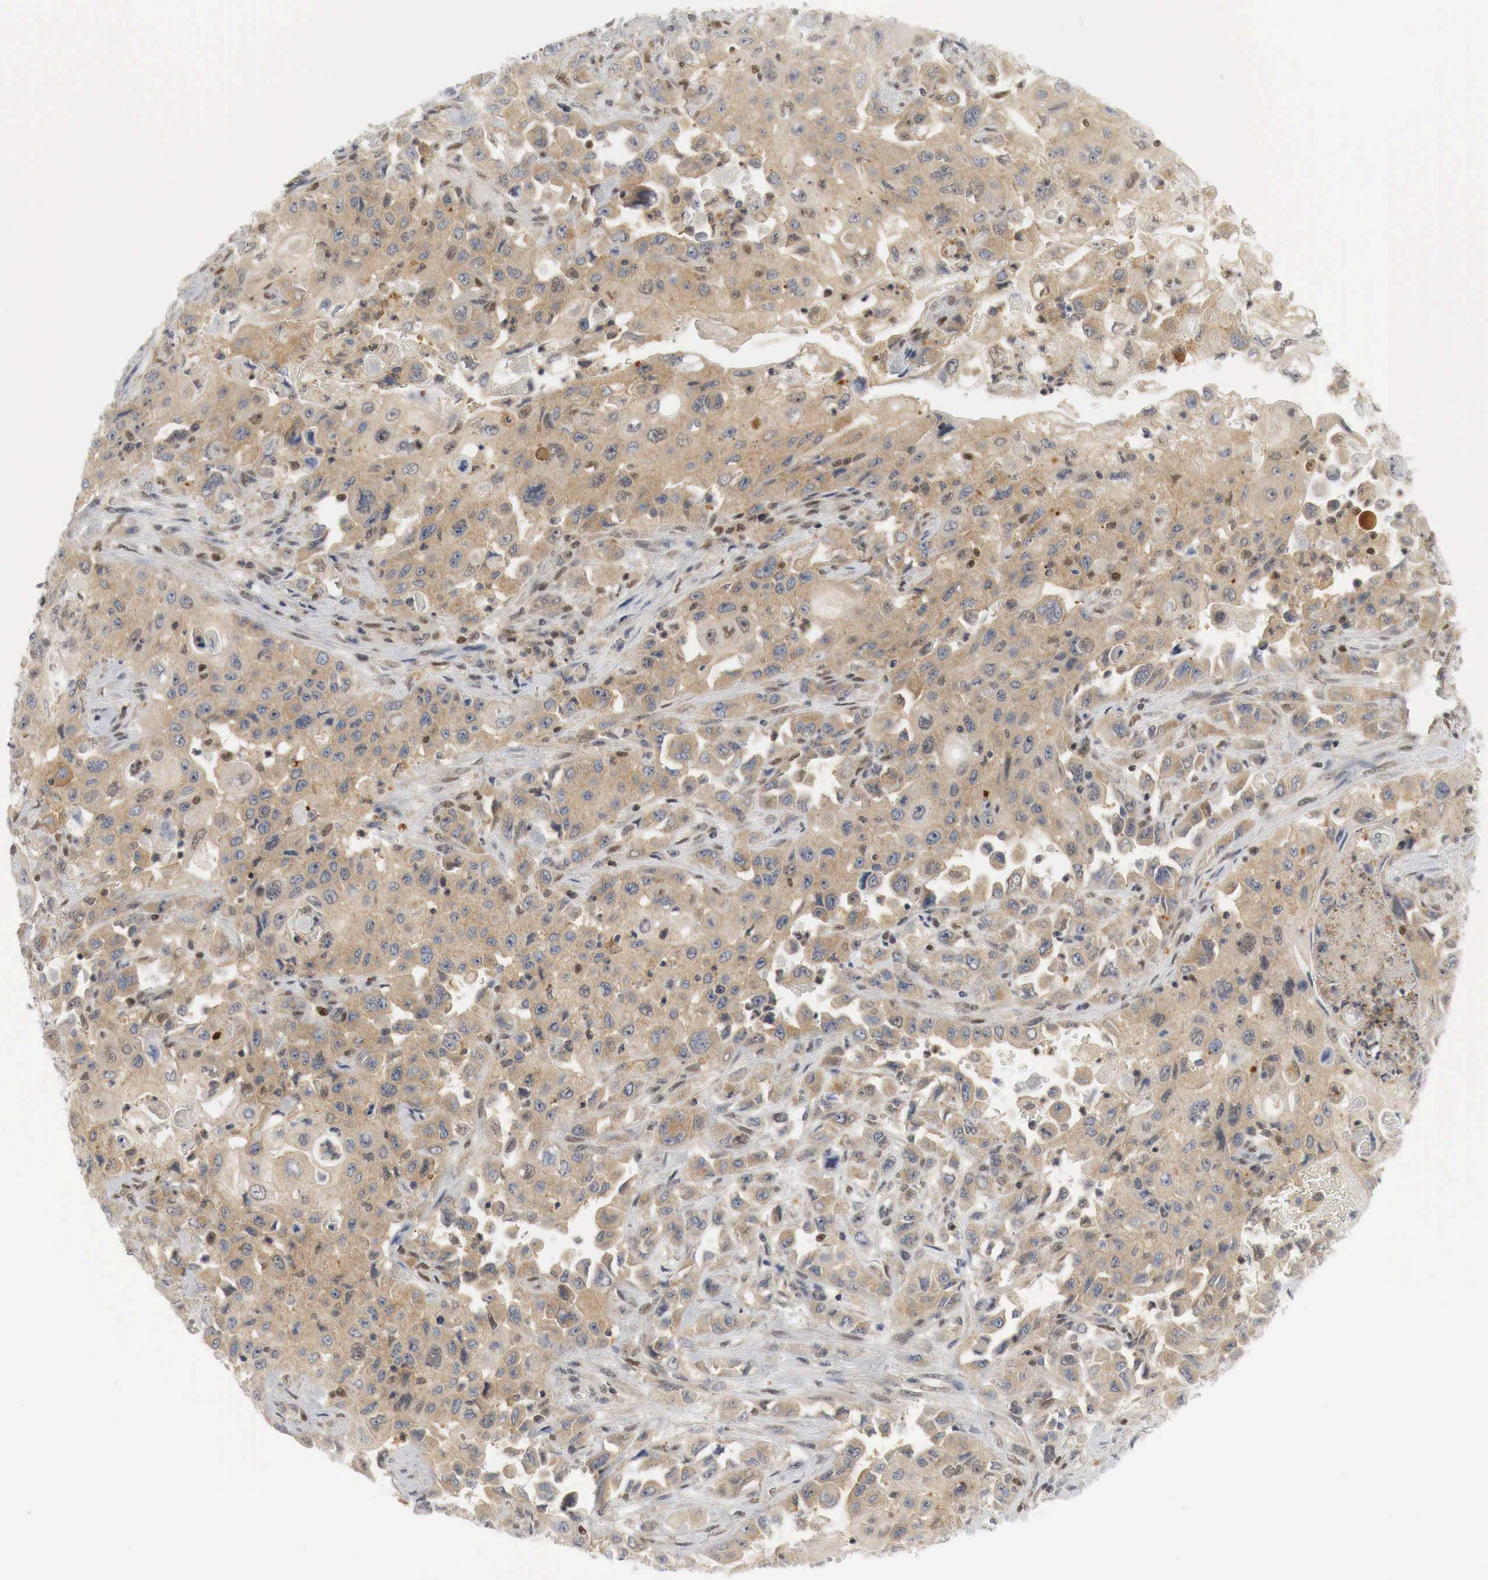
{"staining": {"intensity": "moderate", "quantity": "25%-75%", "location": "cytoplasmic/membranous,nuclear"}, "tissue": "pancreatic cancer", "cell_type": "Tumor cells", "image_type": "cancer", "snomed": [{"axis": "morphology", "description": "Adenocarcinoma, NOS"}, {"axis": "topography", "description": "Pancreas"}], "caption": "This is a micrograph of immunohistochemistry (IHC) staining of pancreatic cancer (adenocarcinoma), which shows moderate positivity in the cytoplasmic/membranous and nuclear of tumor cells.", "gene": "MYC", "patient": {"sex": "male", "age": 70}}